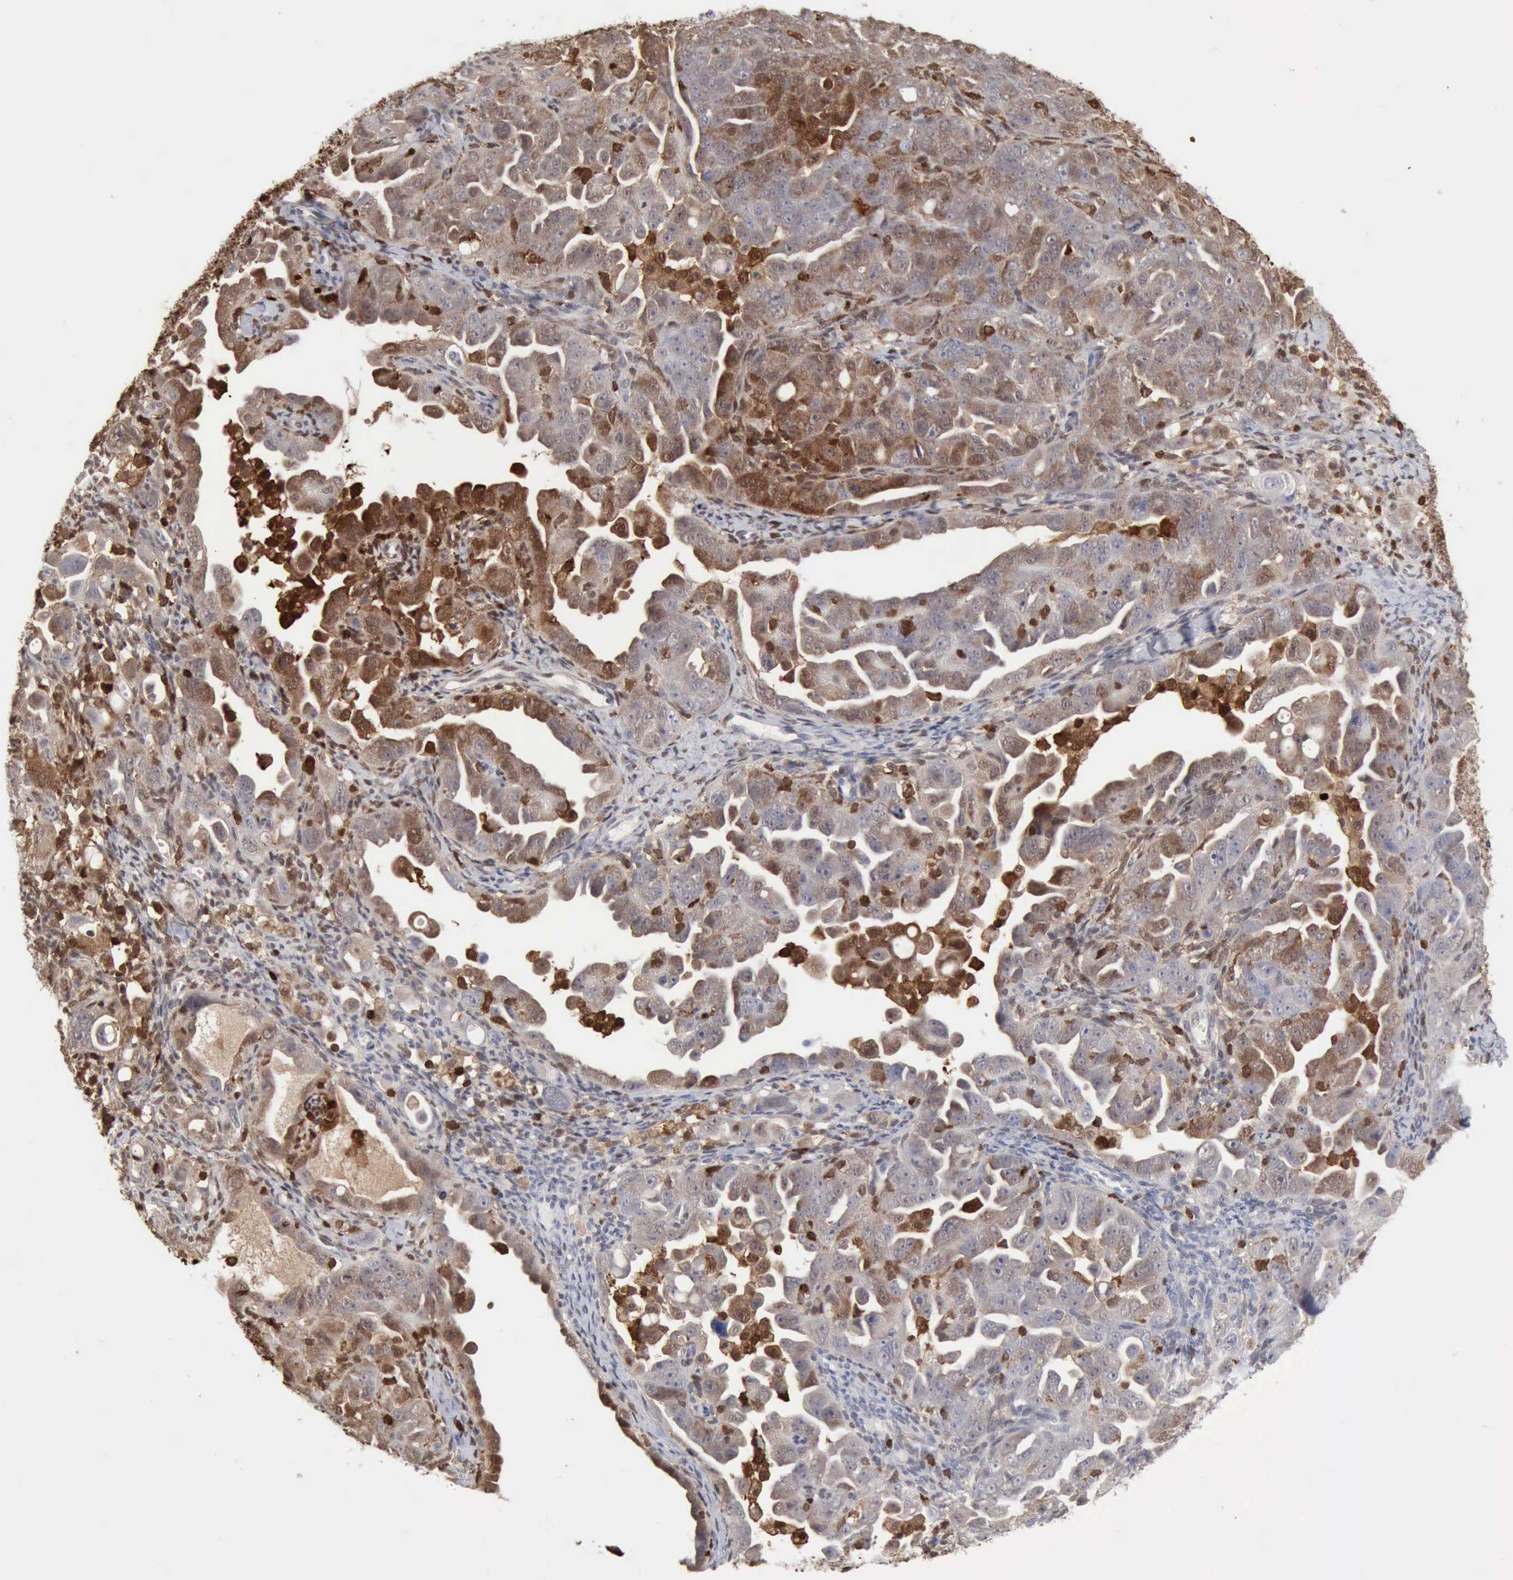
{"staining": {"intensity": "moderate", "quantity": "25%-75%", "location": "cytoplasmic/membranous,nuclear"}, "tissue": "ovarian cancer", "cell_type": "Tumor cells", "image_type": "cancer", "snomed": [{"axis": "morphology", "description": "Cystadenocarcinoma, serous, NOS"}, {"axis": "topography", "description": "Ovary"}], "caption": "Immunohistochemistry (IHC) of human serous cystadenocarcinoma (ovarian) displays medium levels of moderate cytoplasmic/membranous and nuclear positivity in approximately 25%-75% of tumor cells.", "gene": "STAT1", "patient": {"sex": "female", "age": 66}}